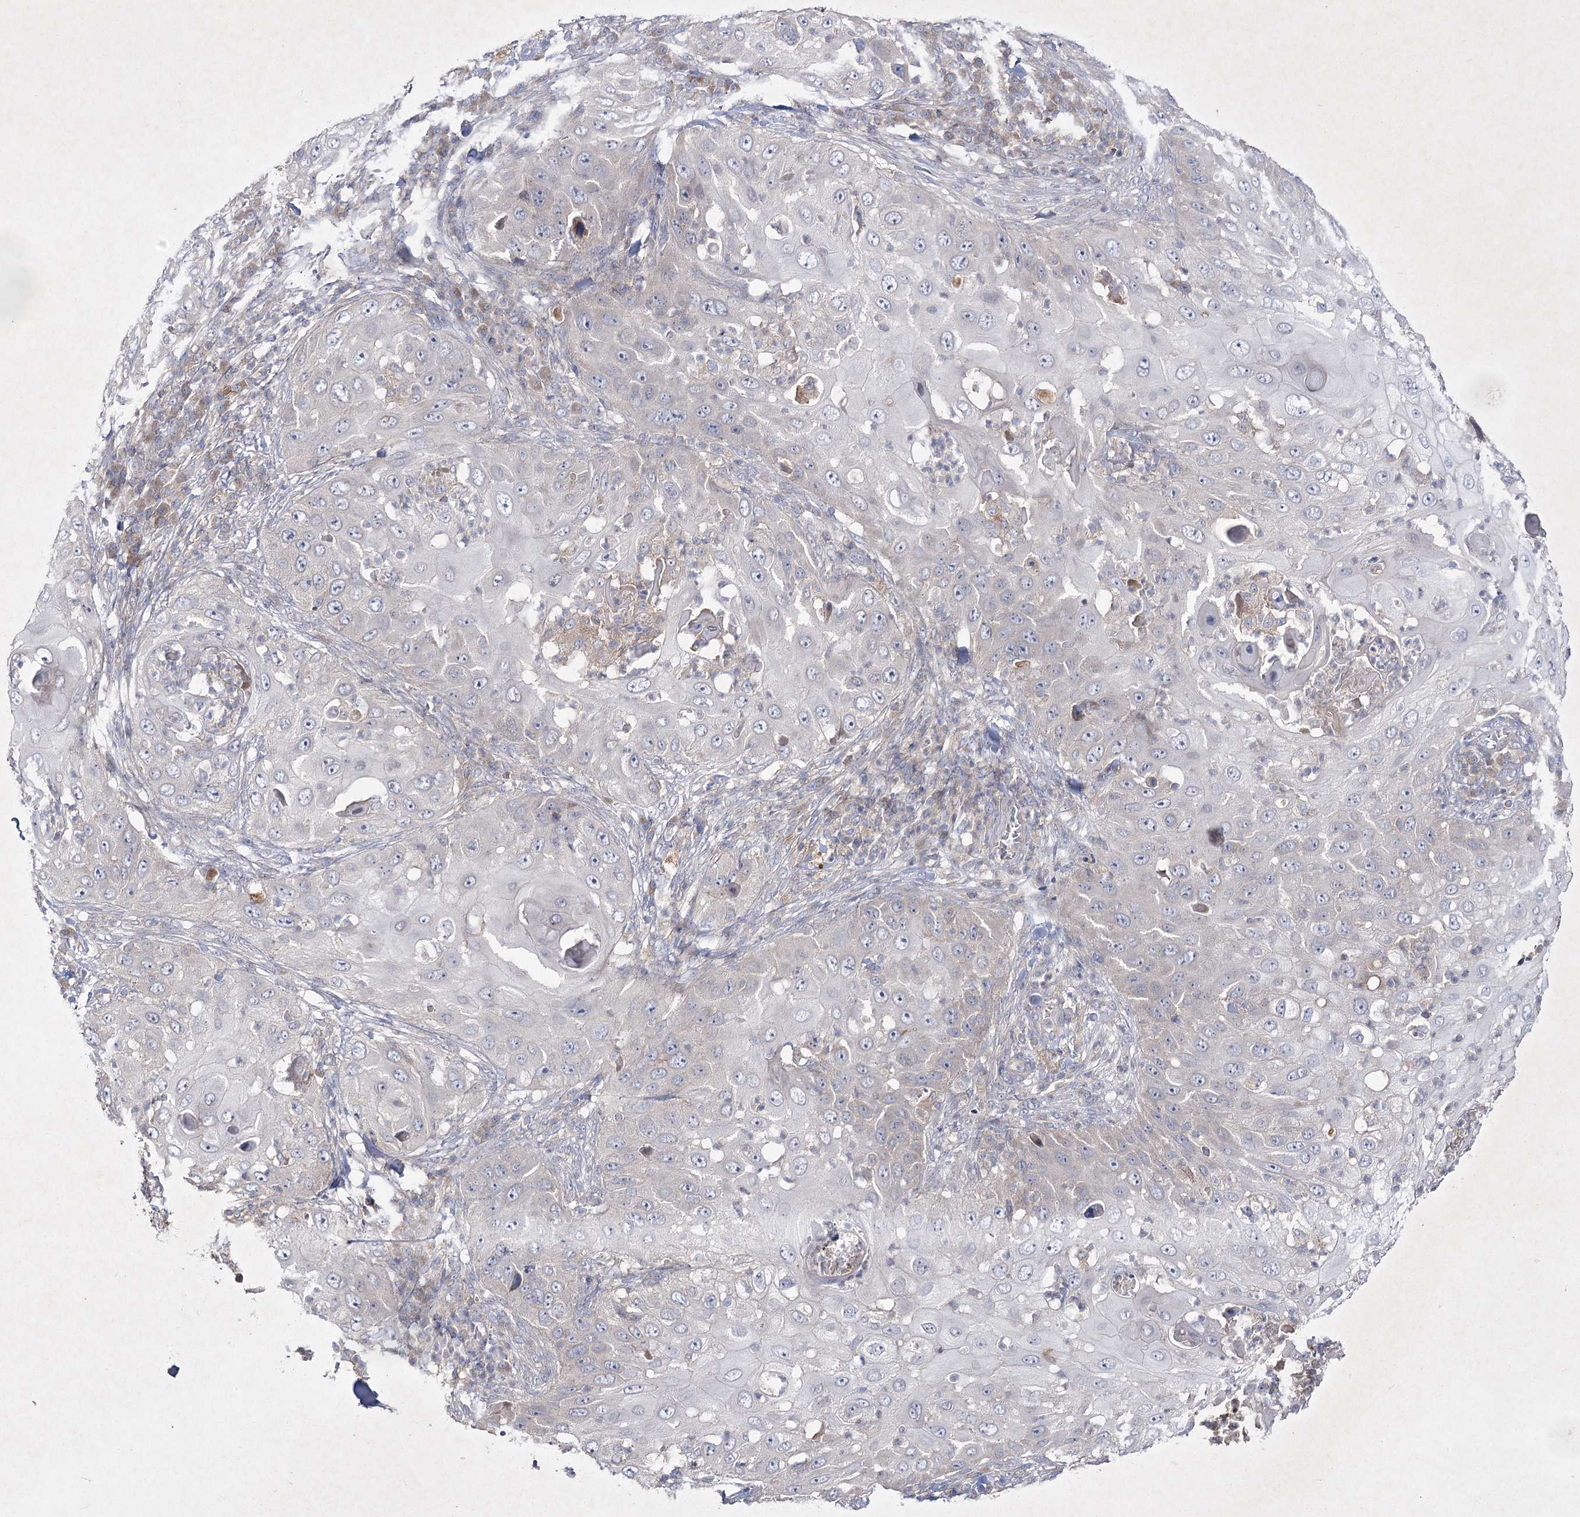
{"staining": {"intensity": "weak", "quantity": "<25%", "location": "cytoplasmic/membranous"}, "tissue": "skin cancer", "cell_type": "Tumor cells", "image_type": "cancer", "snomed": [{"axis": "morphology", "description": "Squamous cell carcinoma, NOS"}, {"axis": "topography", "description": "Skin"}], "caption": "The image displays no staining of tumor cells in skin squamous cell carcinoma. (DAB (3,3'-diaminobenzidine) immunohistochemistry with hematoxylin counter stain).", "gene": "CIB2", "patient": {"sex": "female", "age": 44}}